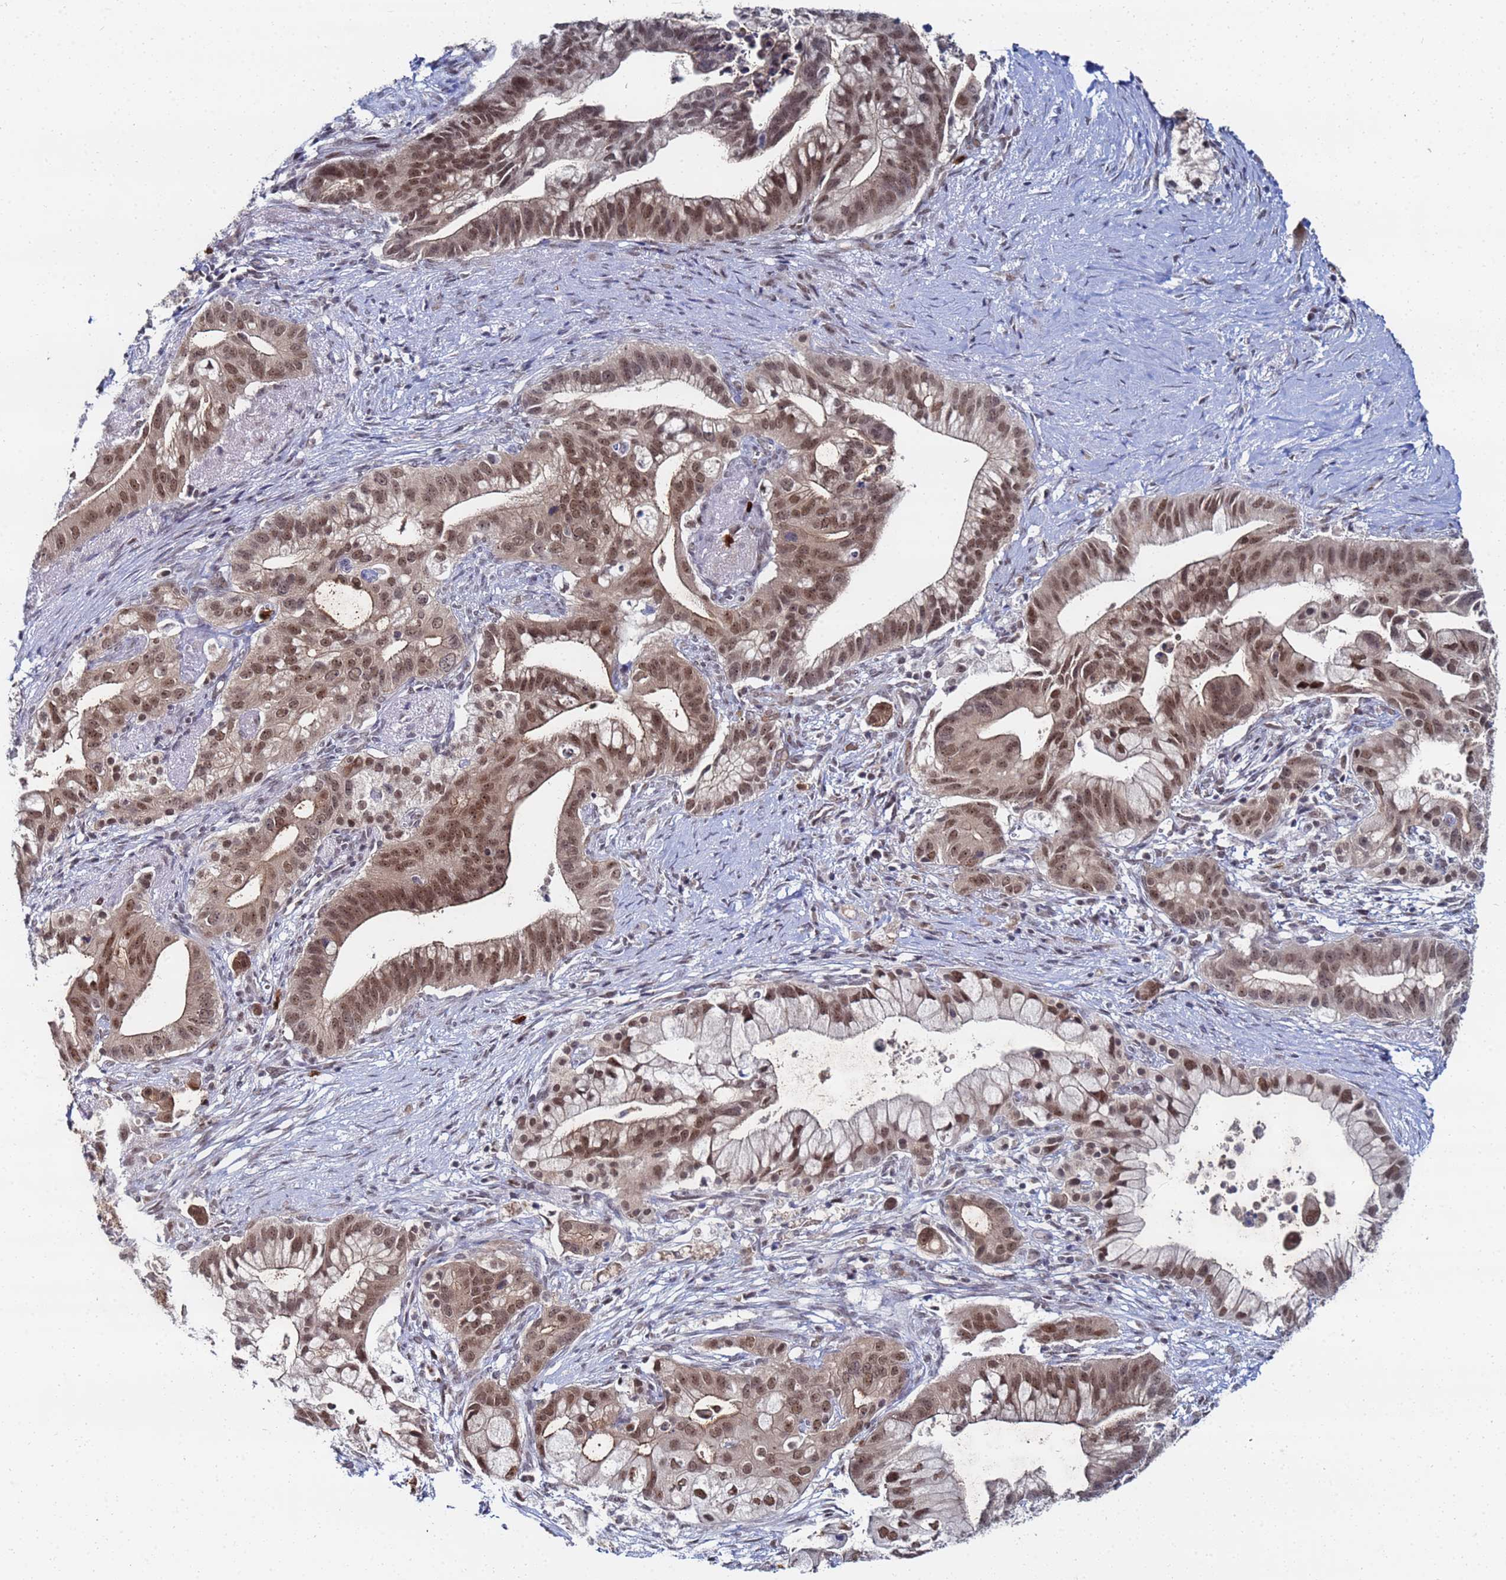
{"staining": {"intensity": "moderate", "quantity": ">75%", "location": "cytoplasmic/membranous,nuclear"}, "tissue": "pancreatic cancer", "cell_type": "Tumor cells", "image_type": "cancer", "snomed": [{"axis": "morphology", "description": "Adenocarcinoma, NOS"}, {"axis": "topography", "description": "Pancreas"}], "caption": "Adenocarcinoma (pancreatic) tissue displays moderate cytoplasmic/membranous and nuclear positivity in about >75% of tumor cells The staining is performed using DAB (3,3'-diaminobenzidine) brown chromogen to label protein expression. The nuclei are counter-stained blue using hematoxylin.", "gene": "MTCL1", "patient": {"sex": "male", "age": 68}}